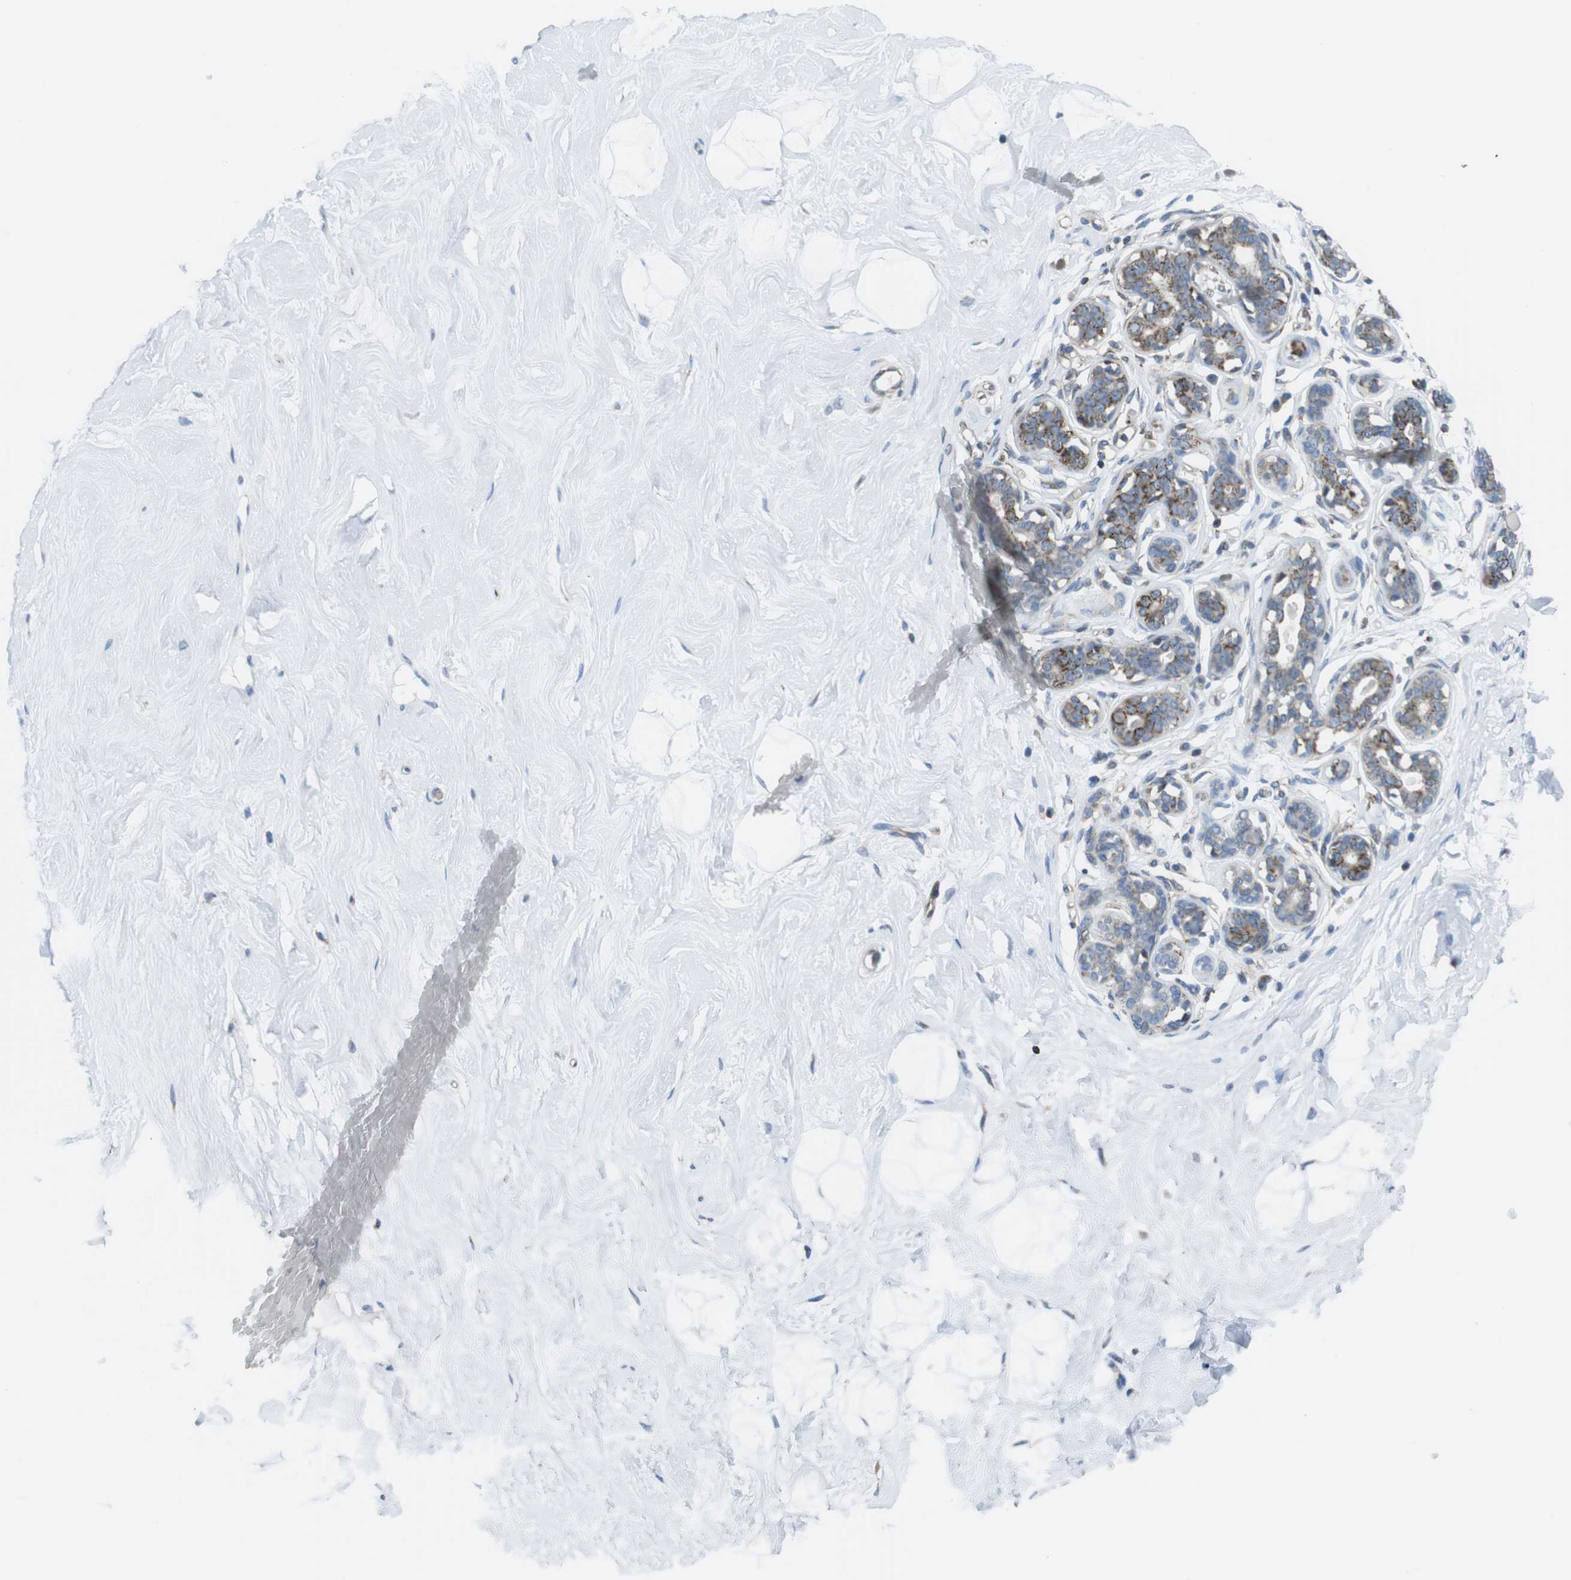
{"staining": {"intensity": "negative", "quantity": "none", "location": "none"}, "tissue": "breast", "cell_type": "Adipocytes", "image_type": "normal", "snomed": [{"axis": "morphology", "description": "Normal tissue, NOS"}, {"axis": "topography", "description": "Breast"}], "caption": "IHC histopathology image of normal breast stained for a protein (brown), which reveals no expression in adipocytes. The staining is performed using DAB brown chromogen with nuclei counter-stained in using hematoxylin.", "gene": "KCNE3", "patient": {"sex": "female", "age": 23}}